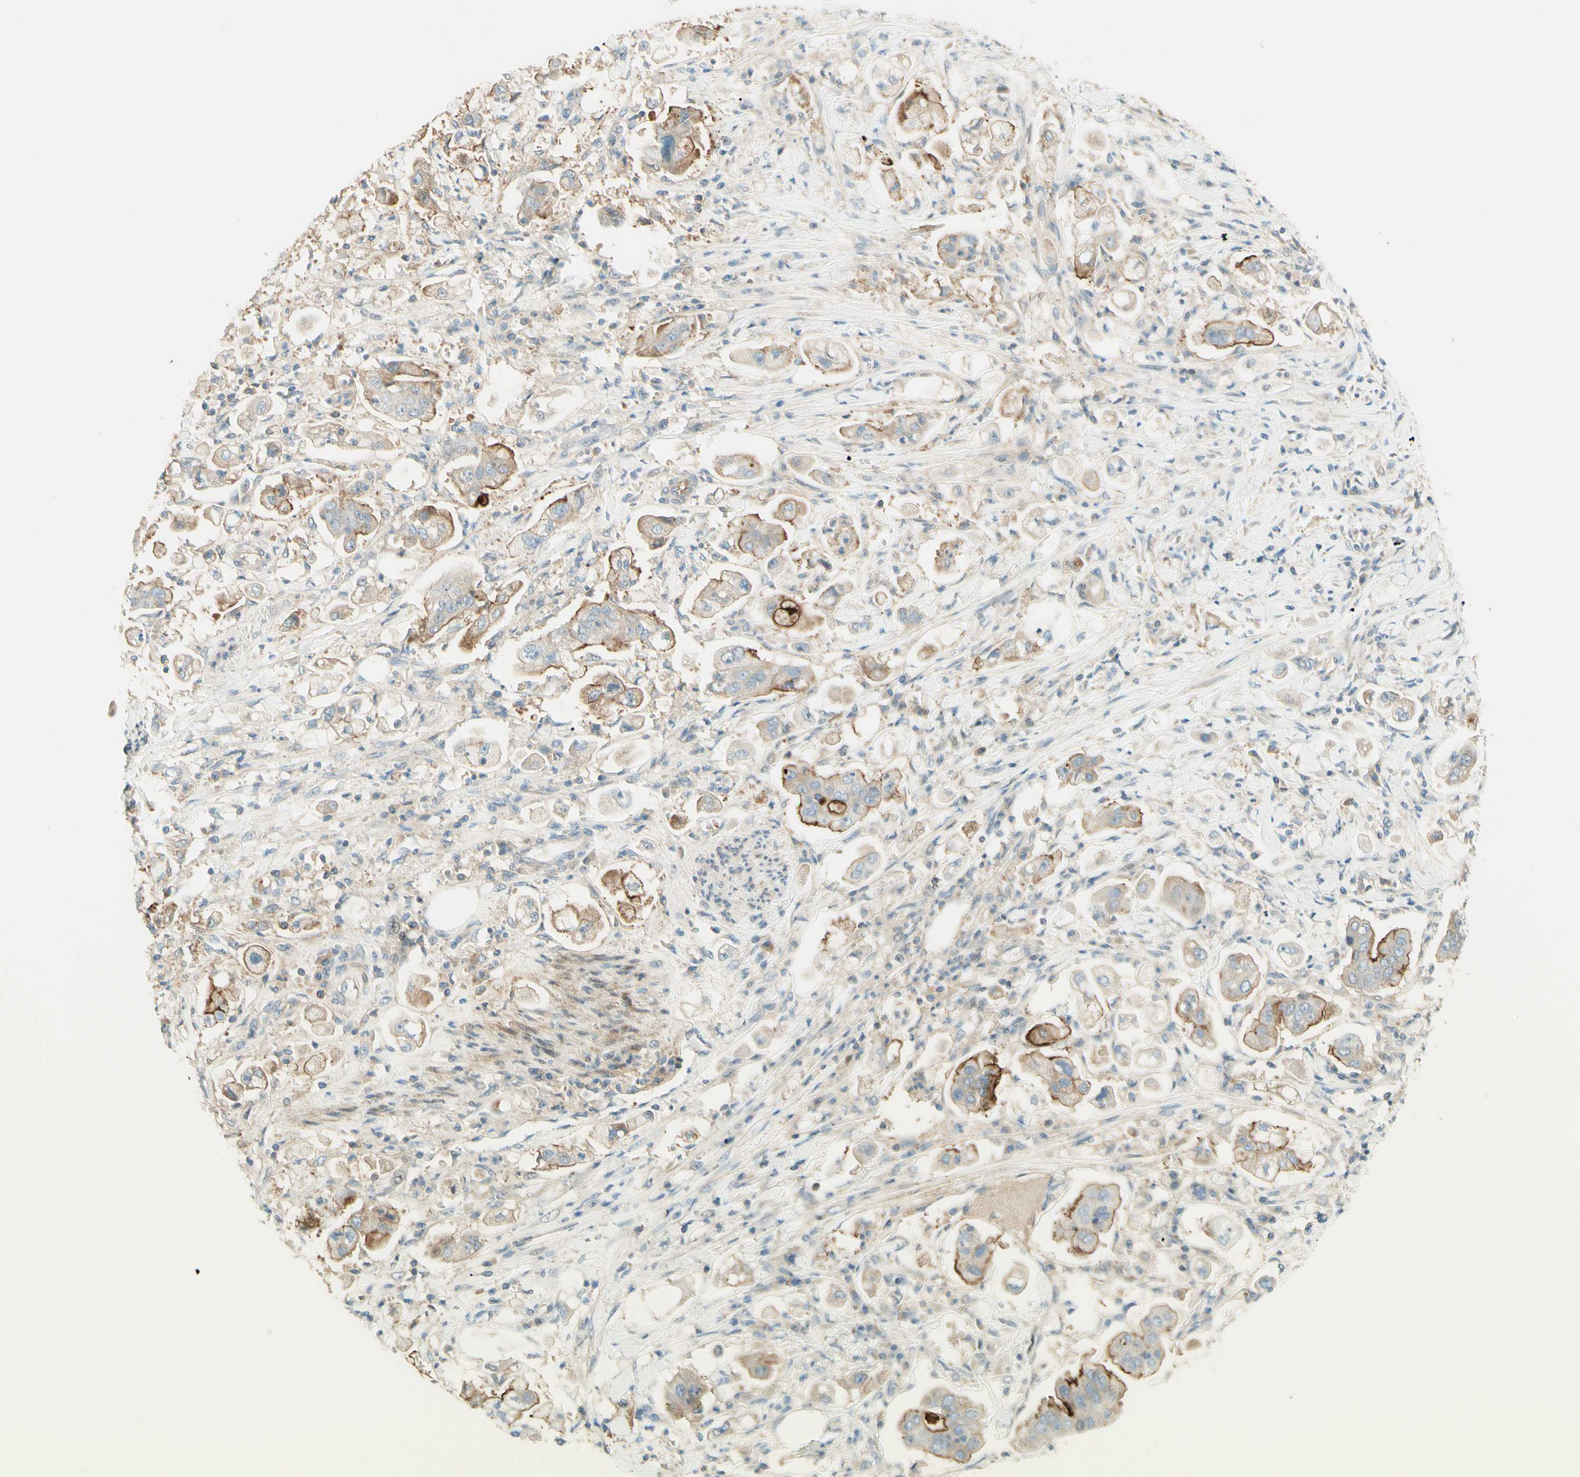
{"staining": {"intensity": "moderate", "quantity": ">75%", "location": "cytoplasmic/membranous"}, "tissue": "stomach cancer", "cell_type": "Tumor cells", "image_type": "cancer", "snomed": [{"axis": "morphology", "description": "Adenocarcinoma, NOS"}, {"axis": "topography", "description": "Stomach"}], "caption": "Stomach adenocarcinoma stained with a brown dye reveals moderate cytoplasmic/membranous positive positivity in approximately >75% of tumor cells.", "gene": "PROM1", "patient": {"sex": "male", "age": 62}}